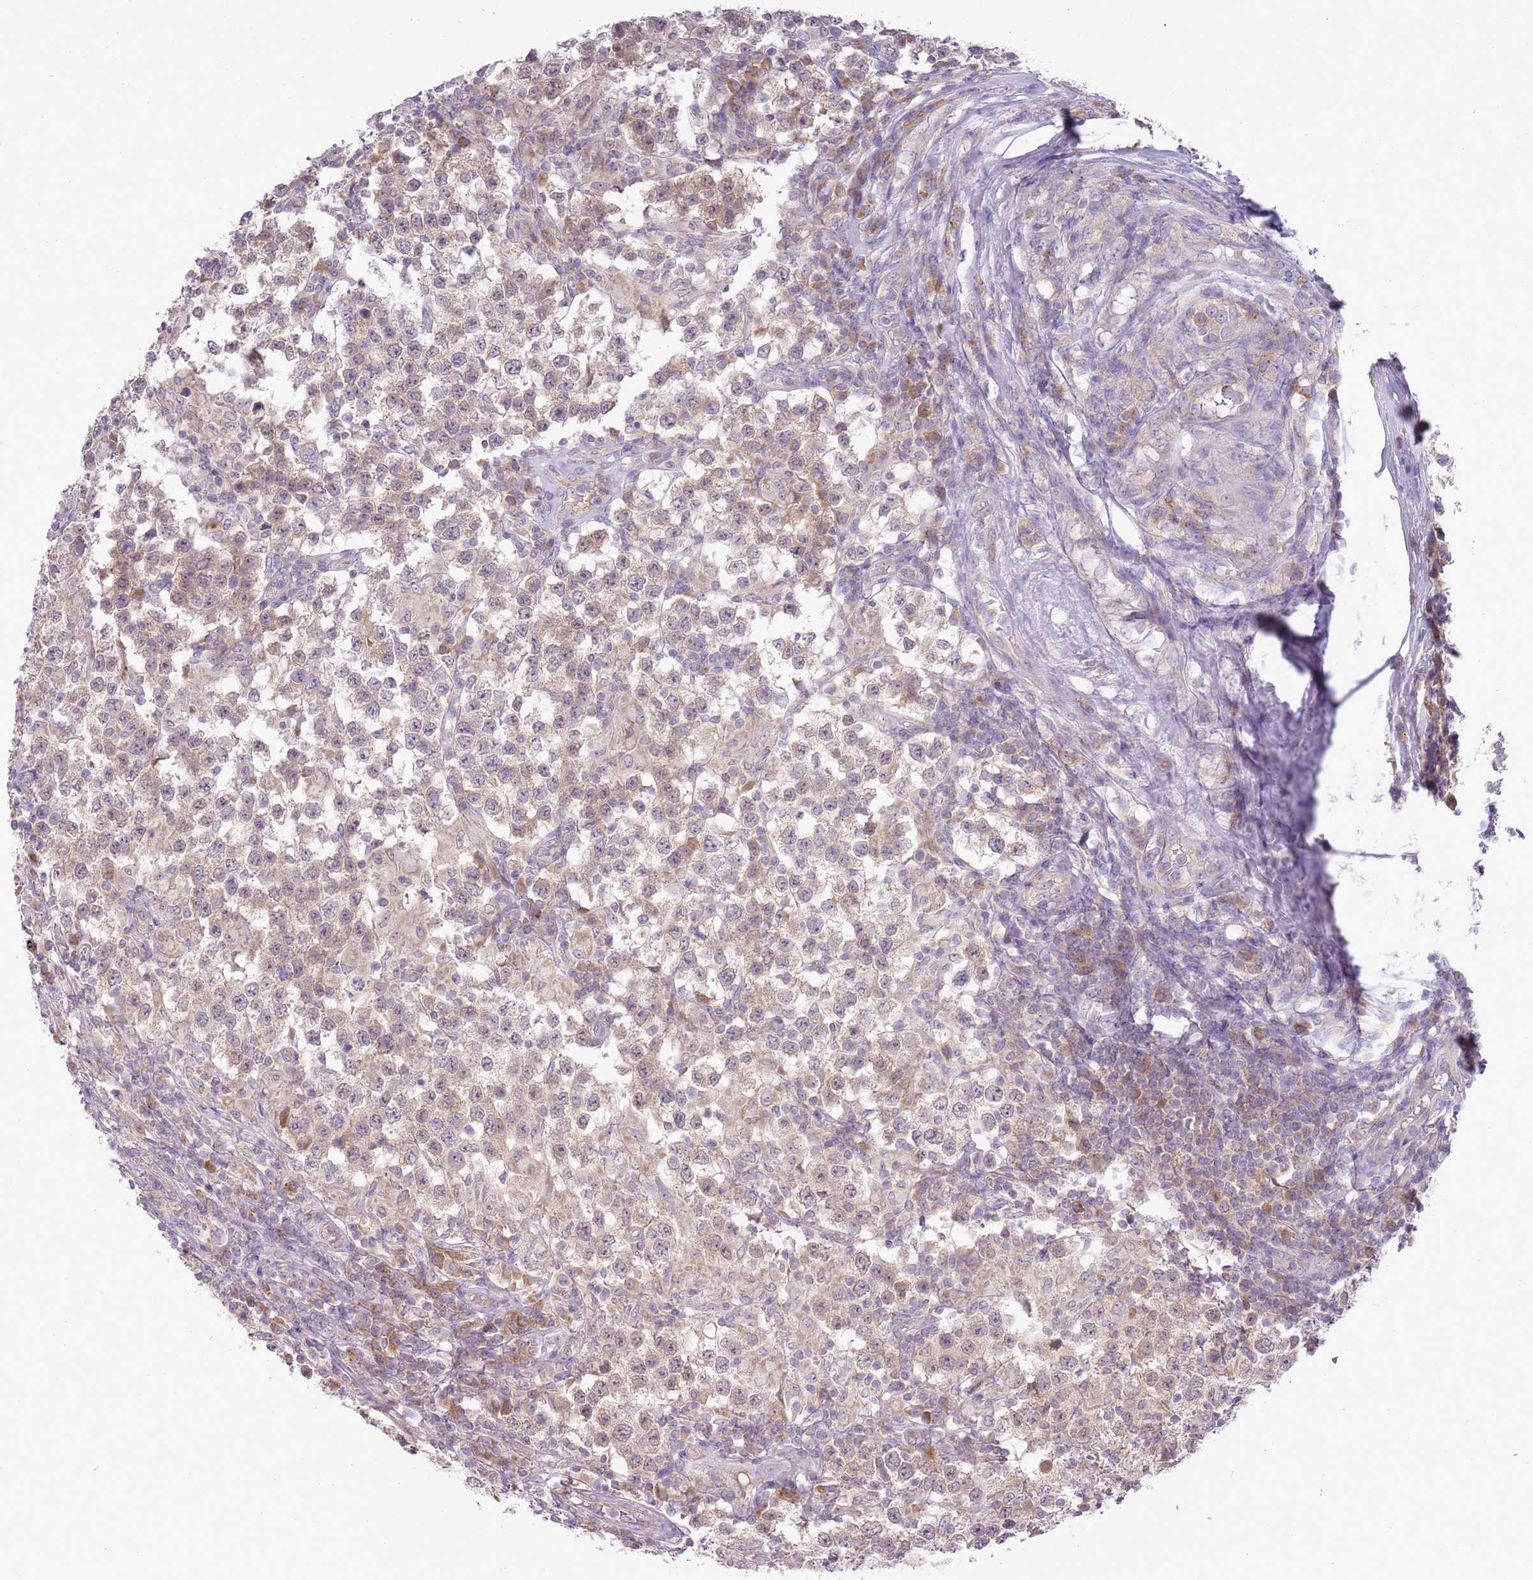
{"staining": {"intensity": "negative", "quantity": "none", "location": "none"}, "tissue": "testis cancer", "cell_type": "Tumor cells", "image_type": "cancer", "snomed": [{"axis": "morphology", "description": "Seminoma, NOS"}, {"axis": "morphology", "description": "Carcinoma, Embryonal, NOS"}, {"axis": "topography", "description": "Testis"}], "caption": "This is a image of immunohistochemistry staining of testis cancer, which shows no expression in tumor cells. (Immunohistochemistry (ihc), brightfield microscopy, high magnification).", "gene": "SKOR2", "patient": {"sex": "male", "age": 41}}